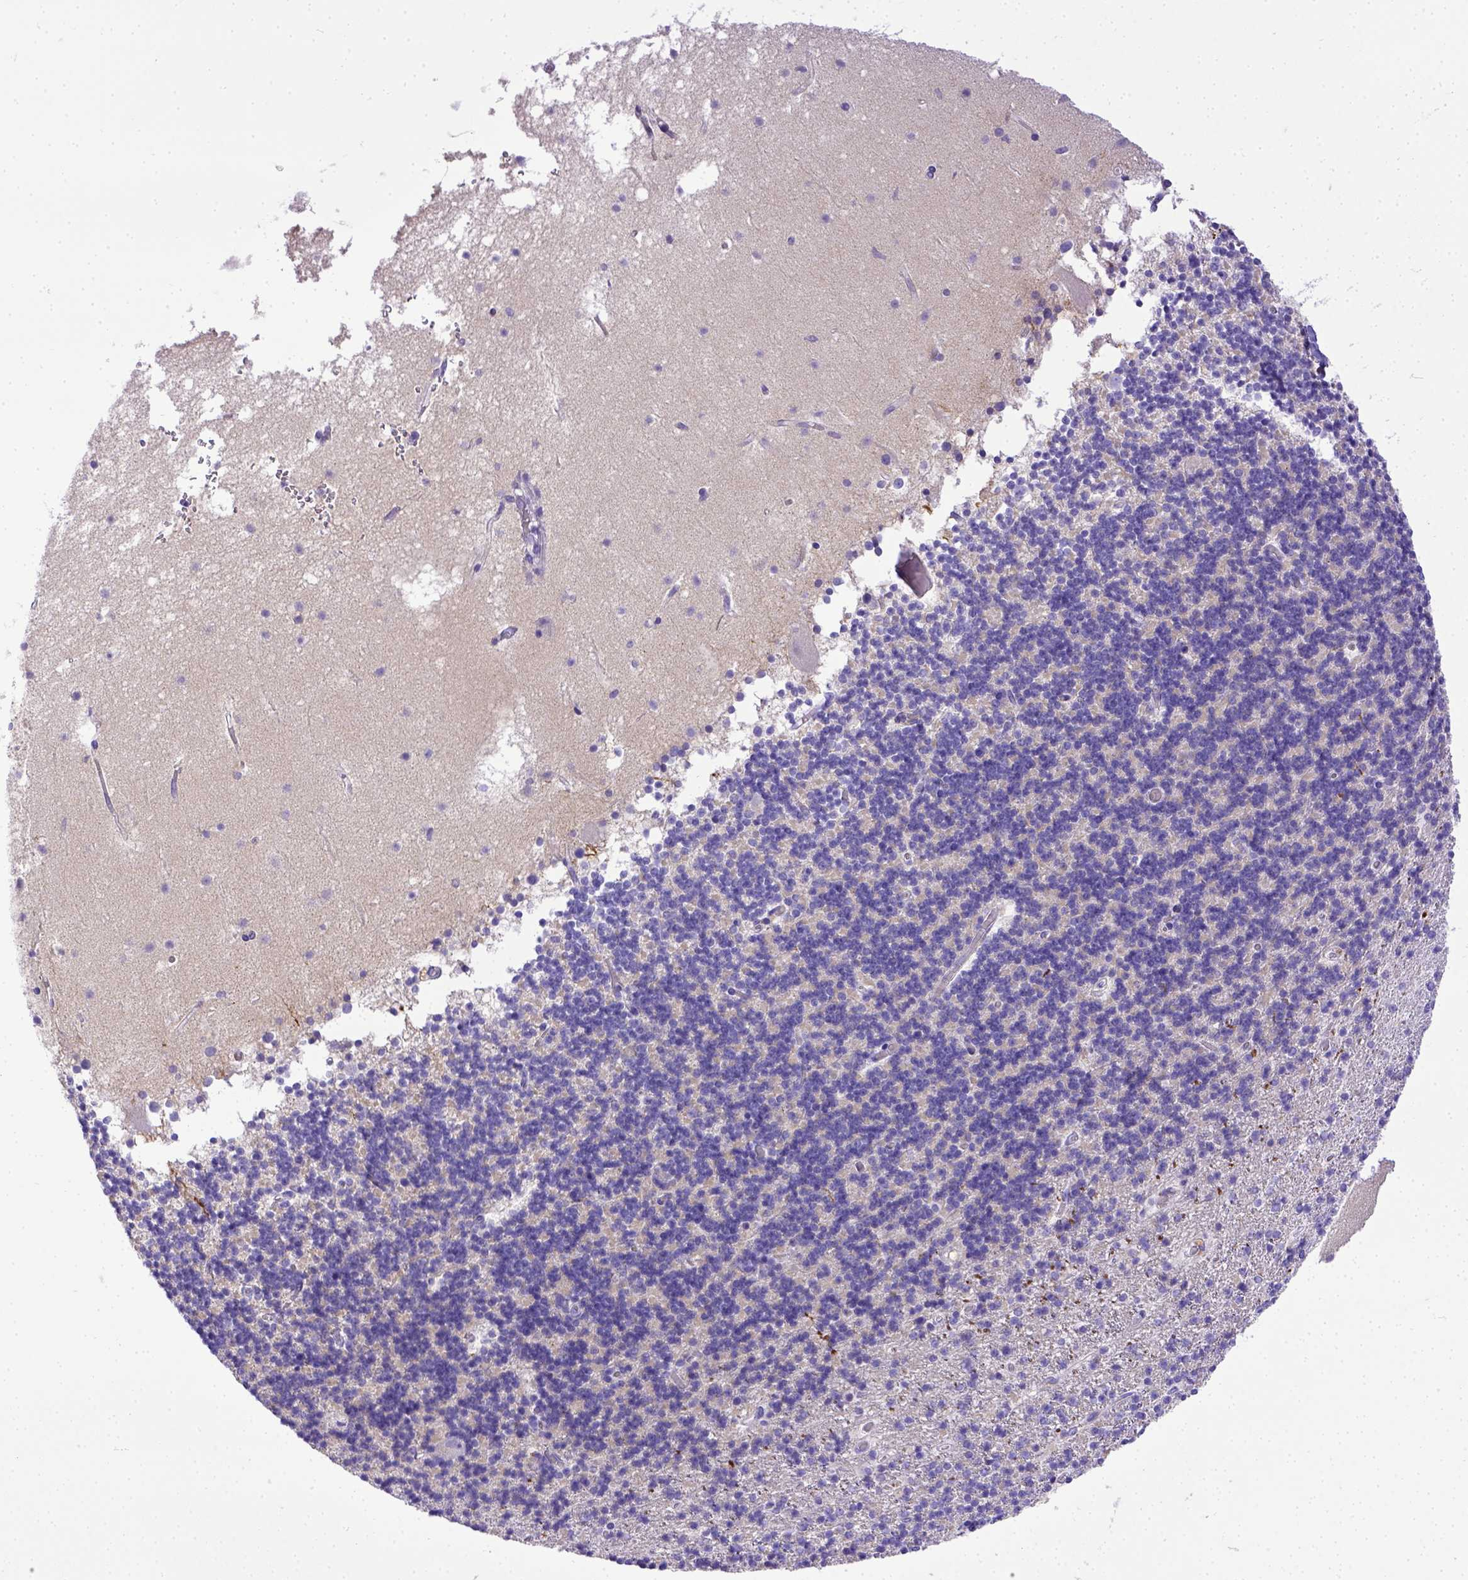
{"staining": {"intensity": "negative", "quantity": "none", "location": "none"}, "tissue": "cerebellum", "cell_type": "Cells in granular layer", "image_type": "normal", "snomed": [{"axis": "morphology", "description": "Normal tissue, NOS"}, {"axis": "topography", "description": "Cerebellum"}], "caption": "The image shows no staining of cells in granular layer in benign cerebellum.", "gene": "BTN1A1", "patient": {"sex": "male", "age": 70}}